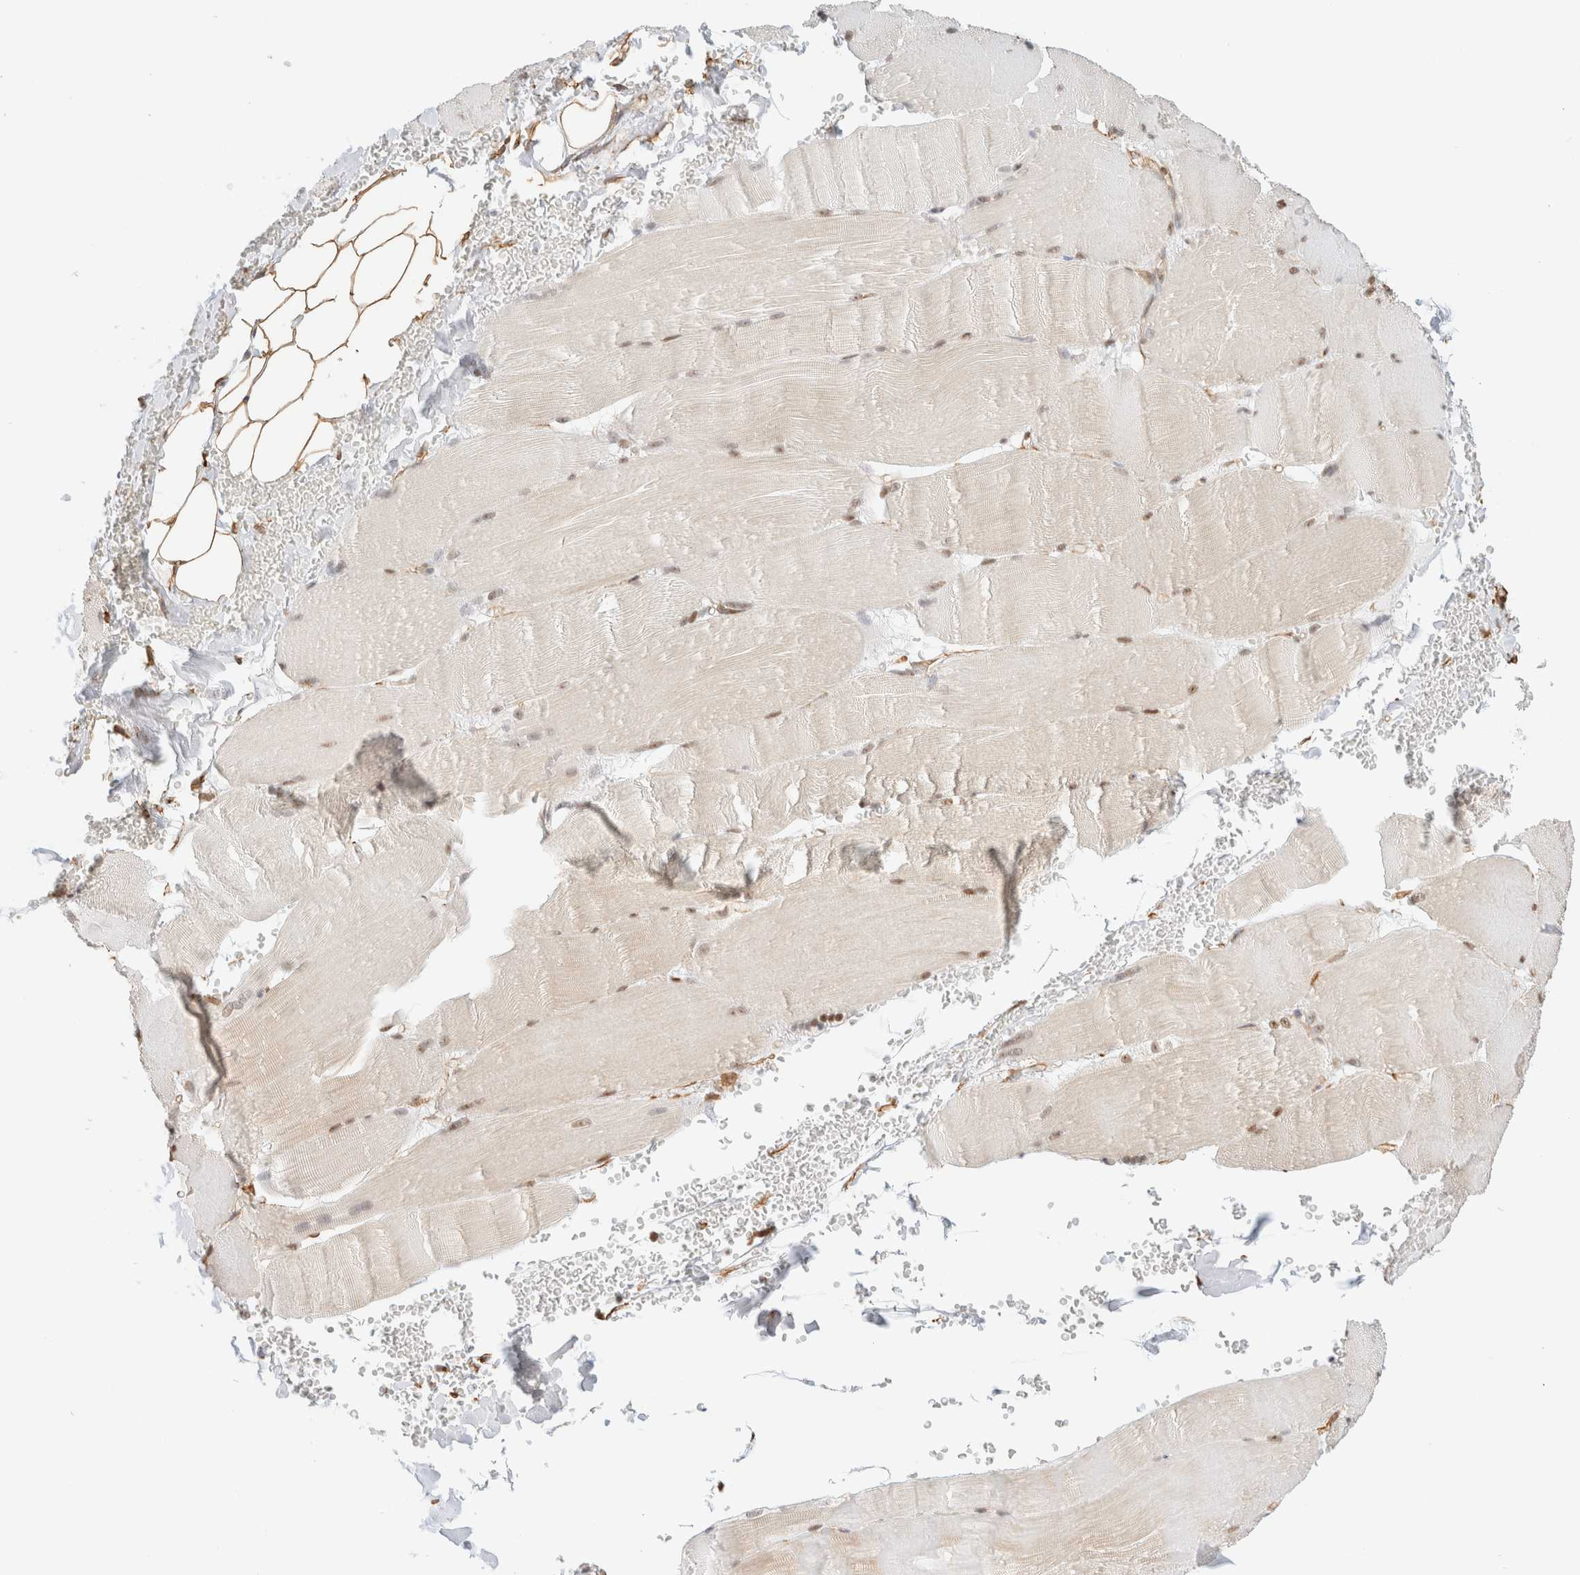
{"staining": {"intensity": "weak", "quantity": ">75%", "location": "cytoplasmic/membranous,nuclear"}, "tissue": "skeletal muscle", "cell_type": "Myocytes", "image_type": "normal", "snomed": [{"axis": "morphology", "description": "Normal tissue, NOS"}, {"axis": "topography", "description": "Skin"}, {"axis": "topography", "description": "Skeletal muscle"}], "caption": "Skeletal muscle stained with DAB (3,3'-diaminobenzidine) IHC demonstrates low levels of weak cytoplasmic/membranous,nuclear positivity in about >75% of myocytes.", "gene": "ARID5A", "patient": {"sex": "male", "age": 83}}